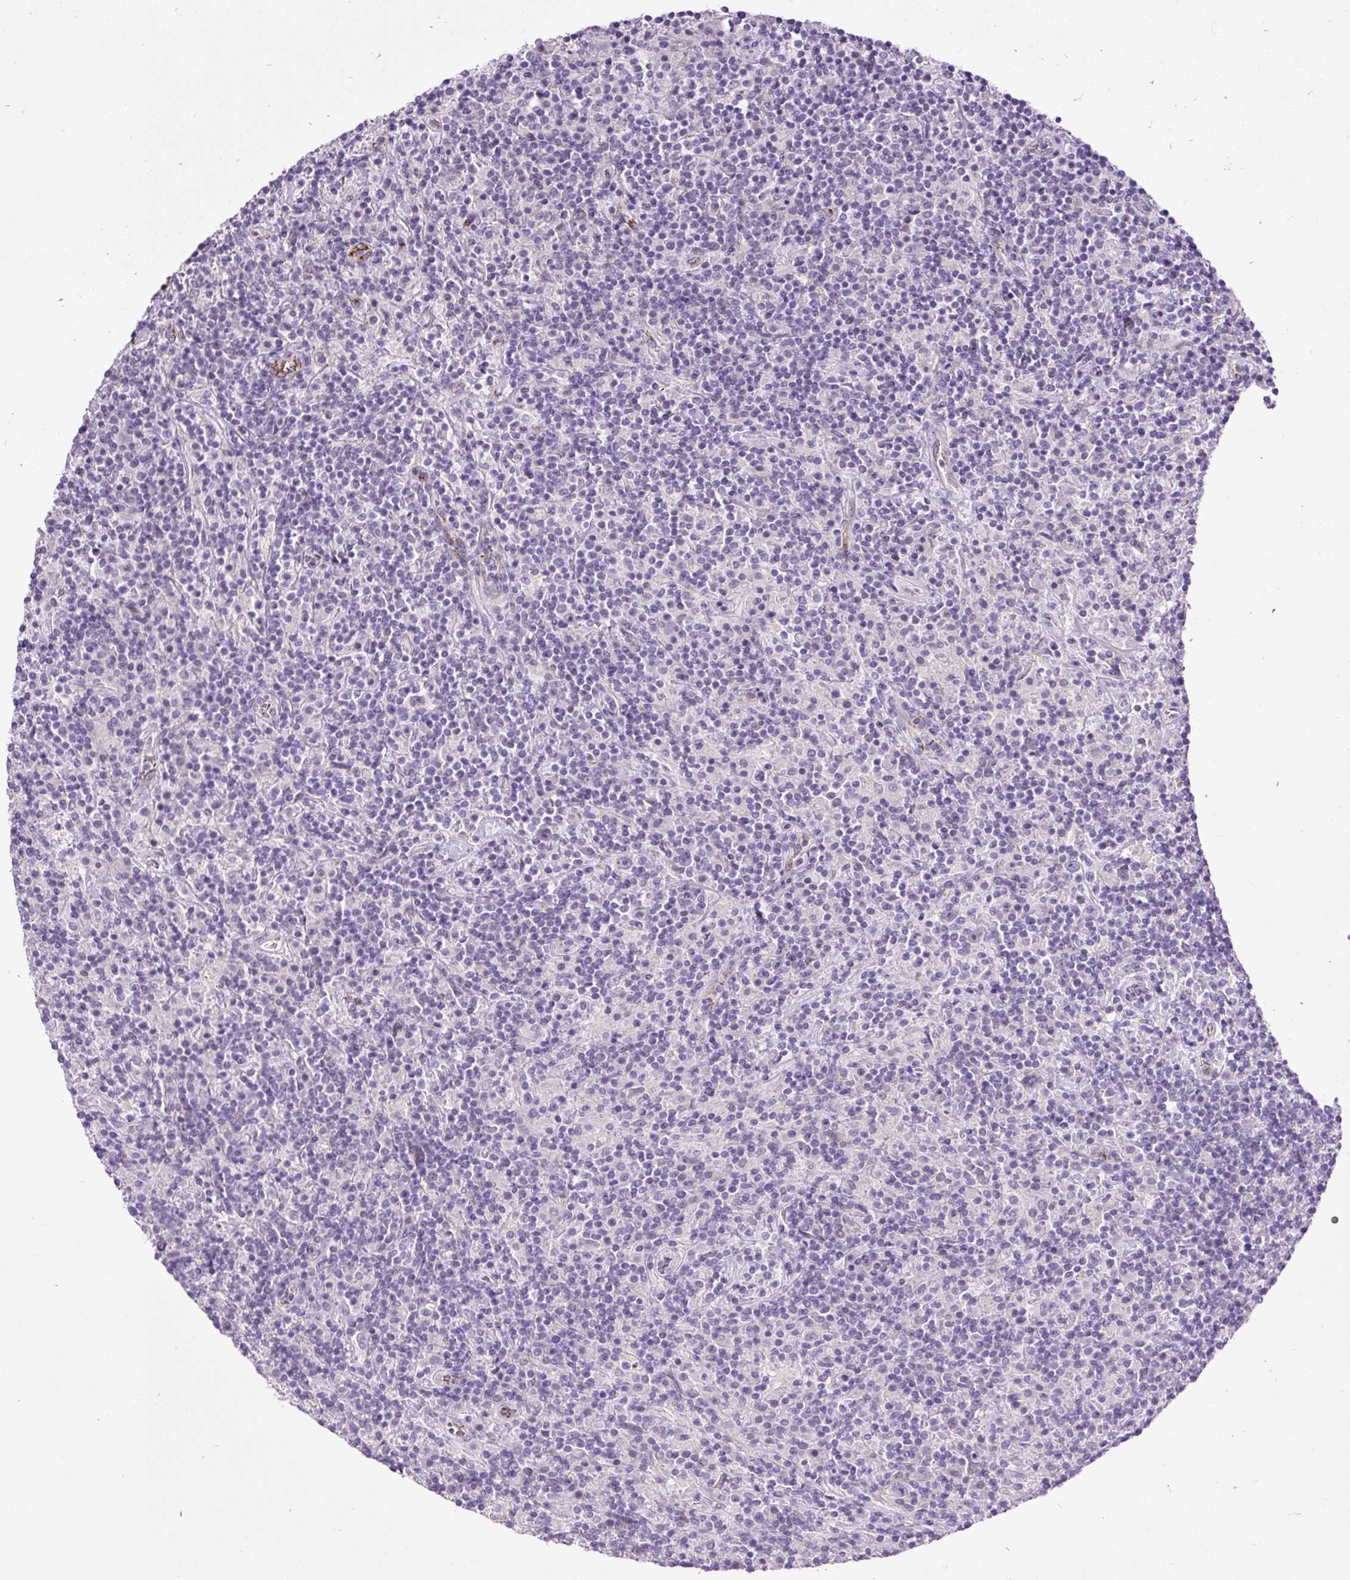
{"staining": {"intensity": "negative", "quantity": "none", "location": "none"}, "tissue": "lymphoma", "cell_type": "Tumor cells", "image_type": "cancer", "snomed": [{"axis": "morphology", "description": "Hodgkin's disease, NOS"}, {"axis": "topography", "description": "Lymph node"}], "caption": "Tumor cells show no significant staining in lymphoma.", "gene": "LEFTY2", "patient": {"sex": "male", "age": 70}}